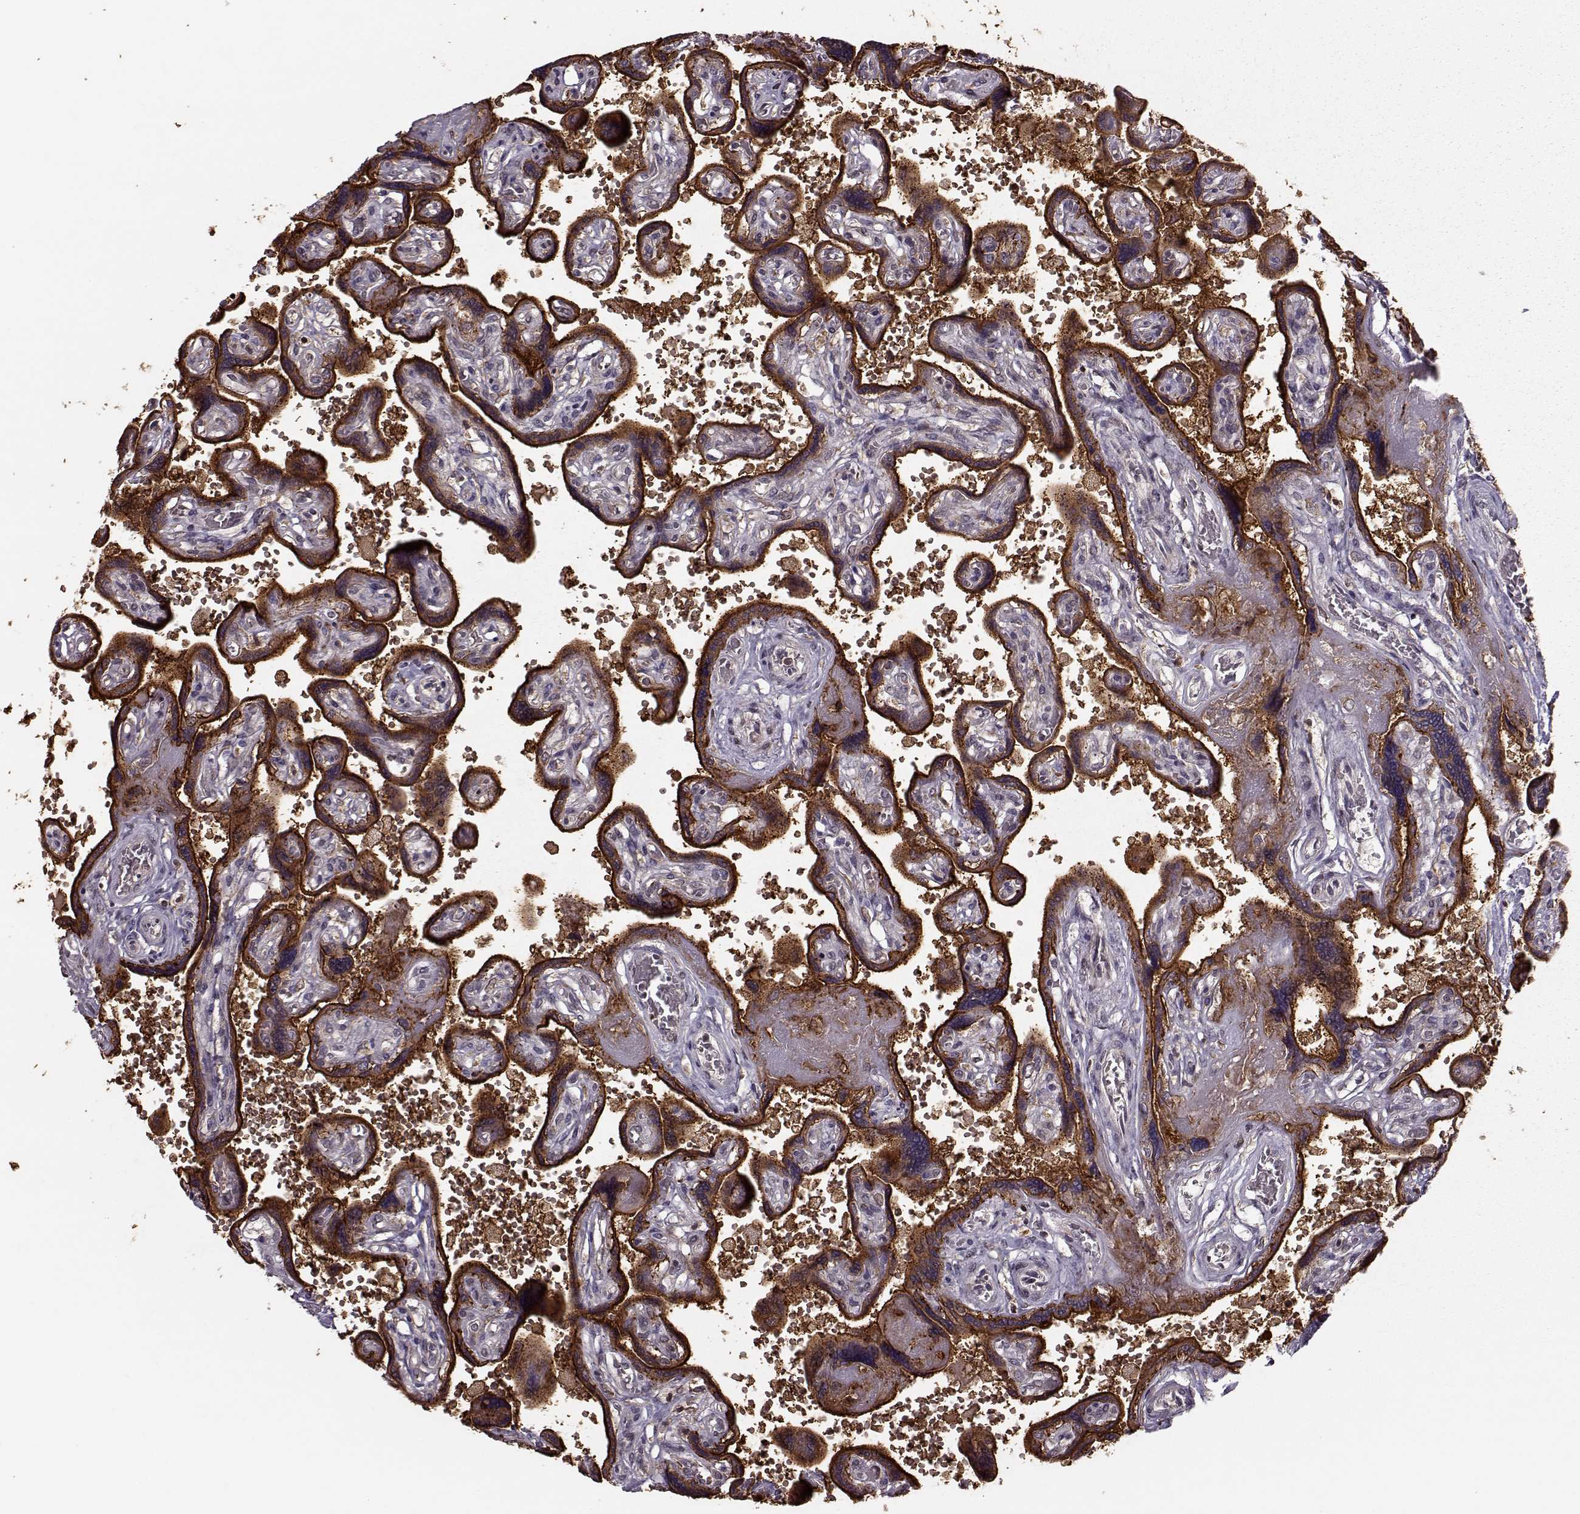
{"staining": {"intensity": "strong", "quantity": ">75%", "location": "cytoplasmic/membranous"}, "tissue": "placenta", "cell_type": "Decidual cells", "image_type": "normal", "snomed": [{"axis": "morphology", "description": "Normal tissue, NOS"}, {"axis": "topography", "description": "Placenta"}], "caption": "Decidual cells exhibit strong cytoplasmic/membranous expression in about >75% of cells in unremarkable placenta.", "gene": "YIPF5", "patient": {"sex": "female", "age": 32}}